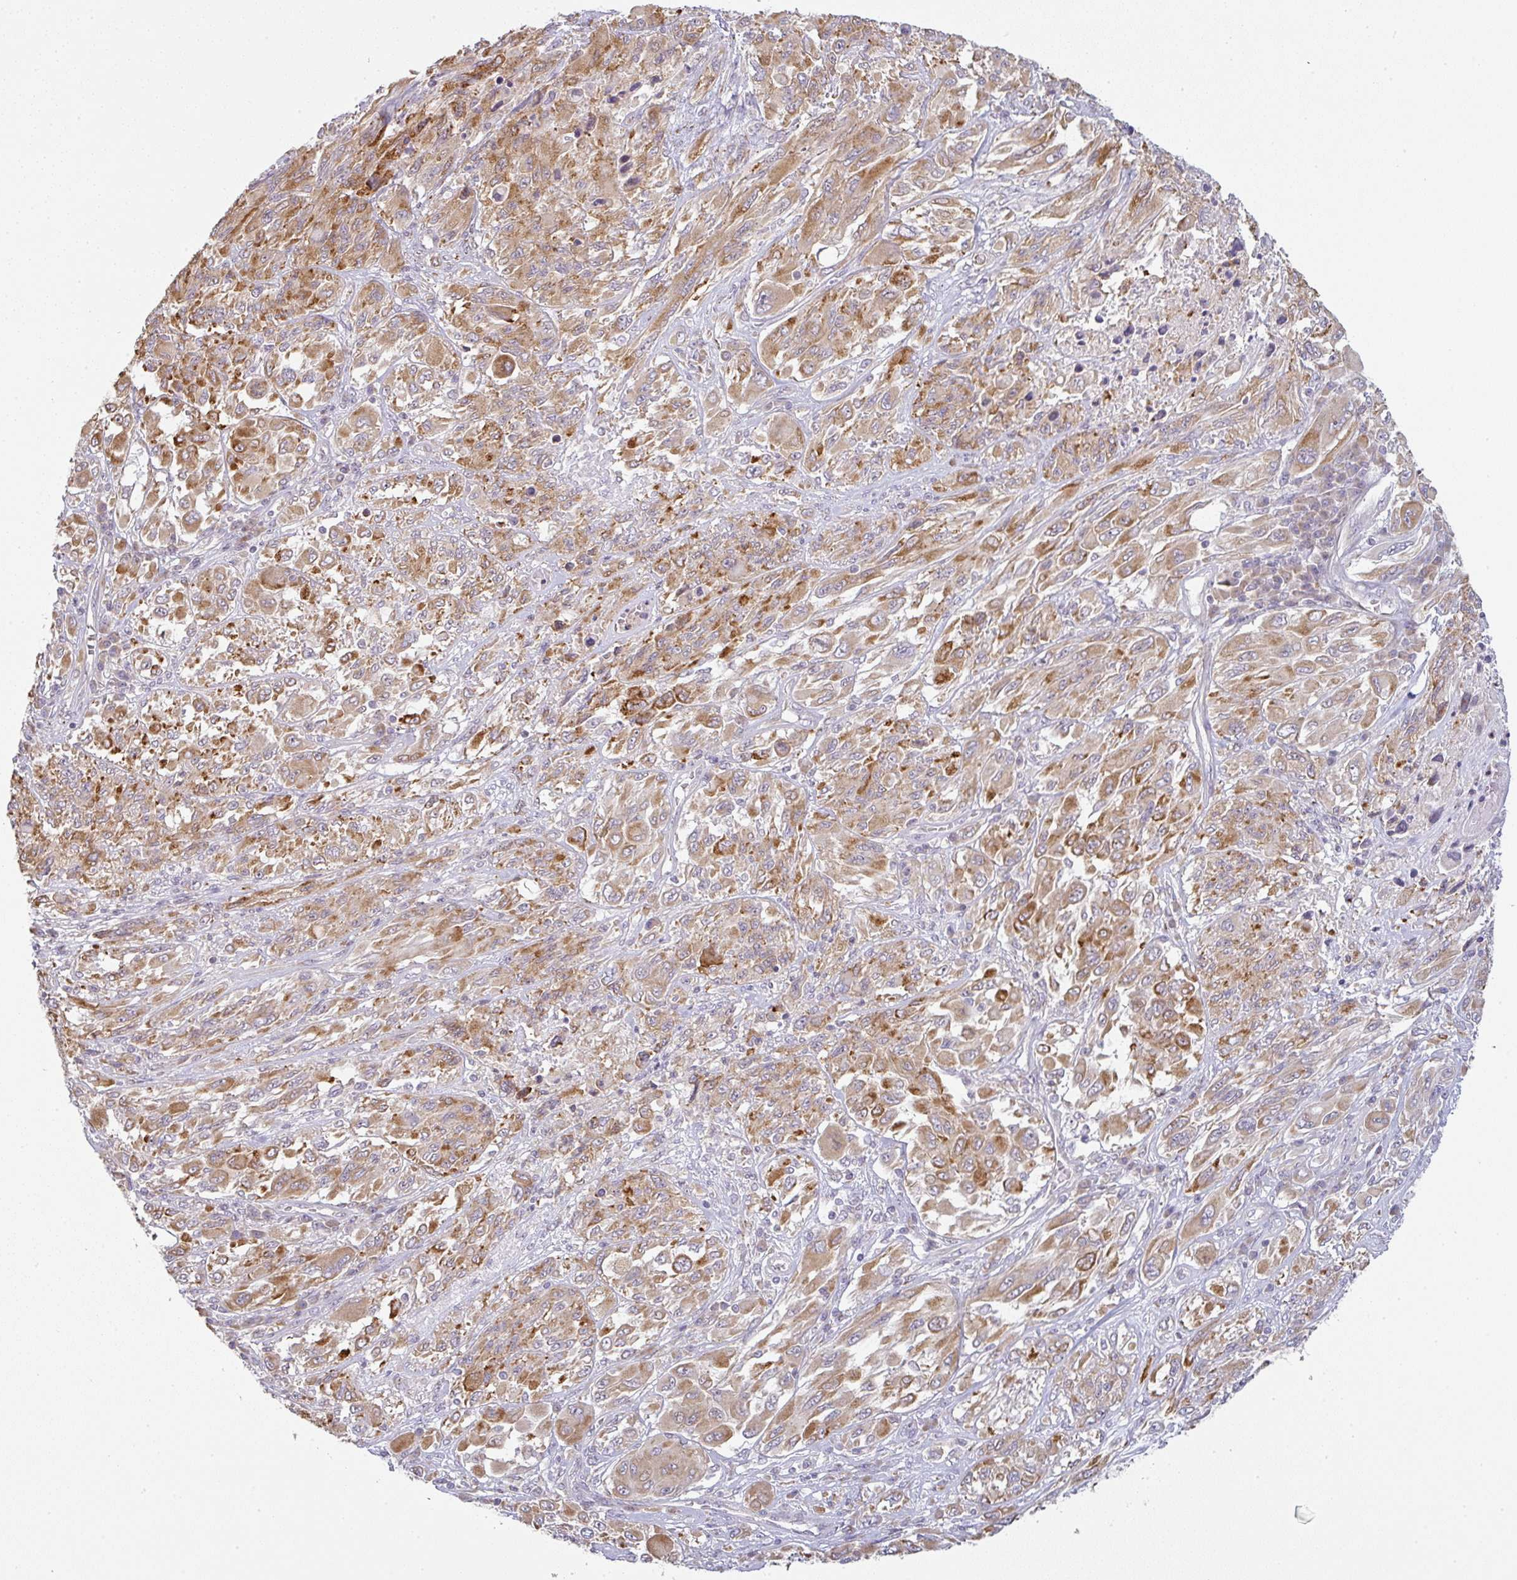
{"staining": {"intensity": "moderate", "quantity": ">75%", "location": "cytoplasmic/membranous"}, "tissue": "melanoma", "cell_type": "Tumor cells", "image_type": "cancer", "snomed": [{"axis": "morphology", "description": "Malignant melanoma, NOS"}, {"axis": "topography", "description": "Skin"}], "caption": "Brown immunohistochemical staining in human malignant melanoma demonstrates moderate cytoplasmic/membranous staining in about >75% of tumor cells. The staining is performed using DAB brown chromogen to label protein expression. The nuclei are counter-stained blue using hematoxylin.", "gene": "MOB1A", "patient": {"sex": "female", "age": 91}}